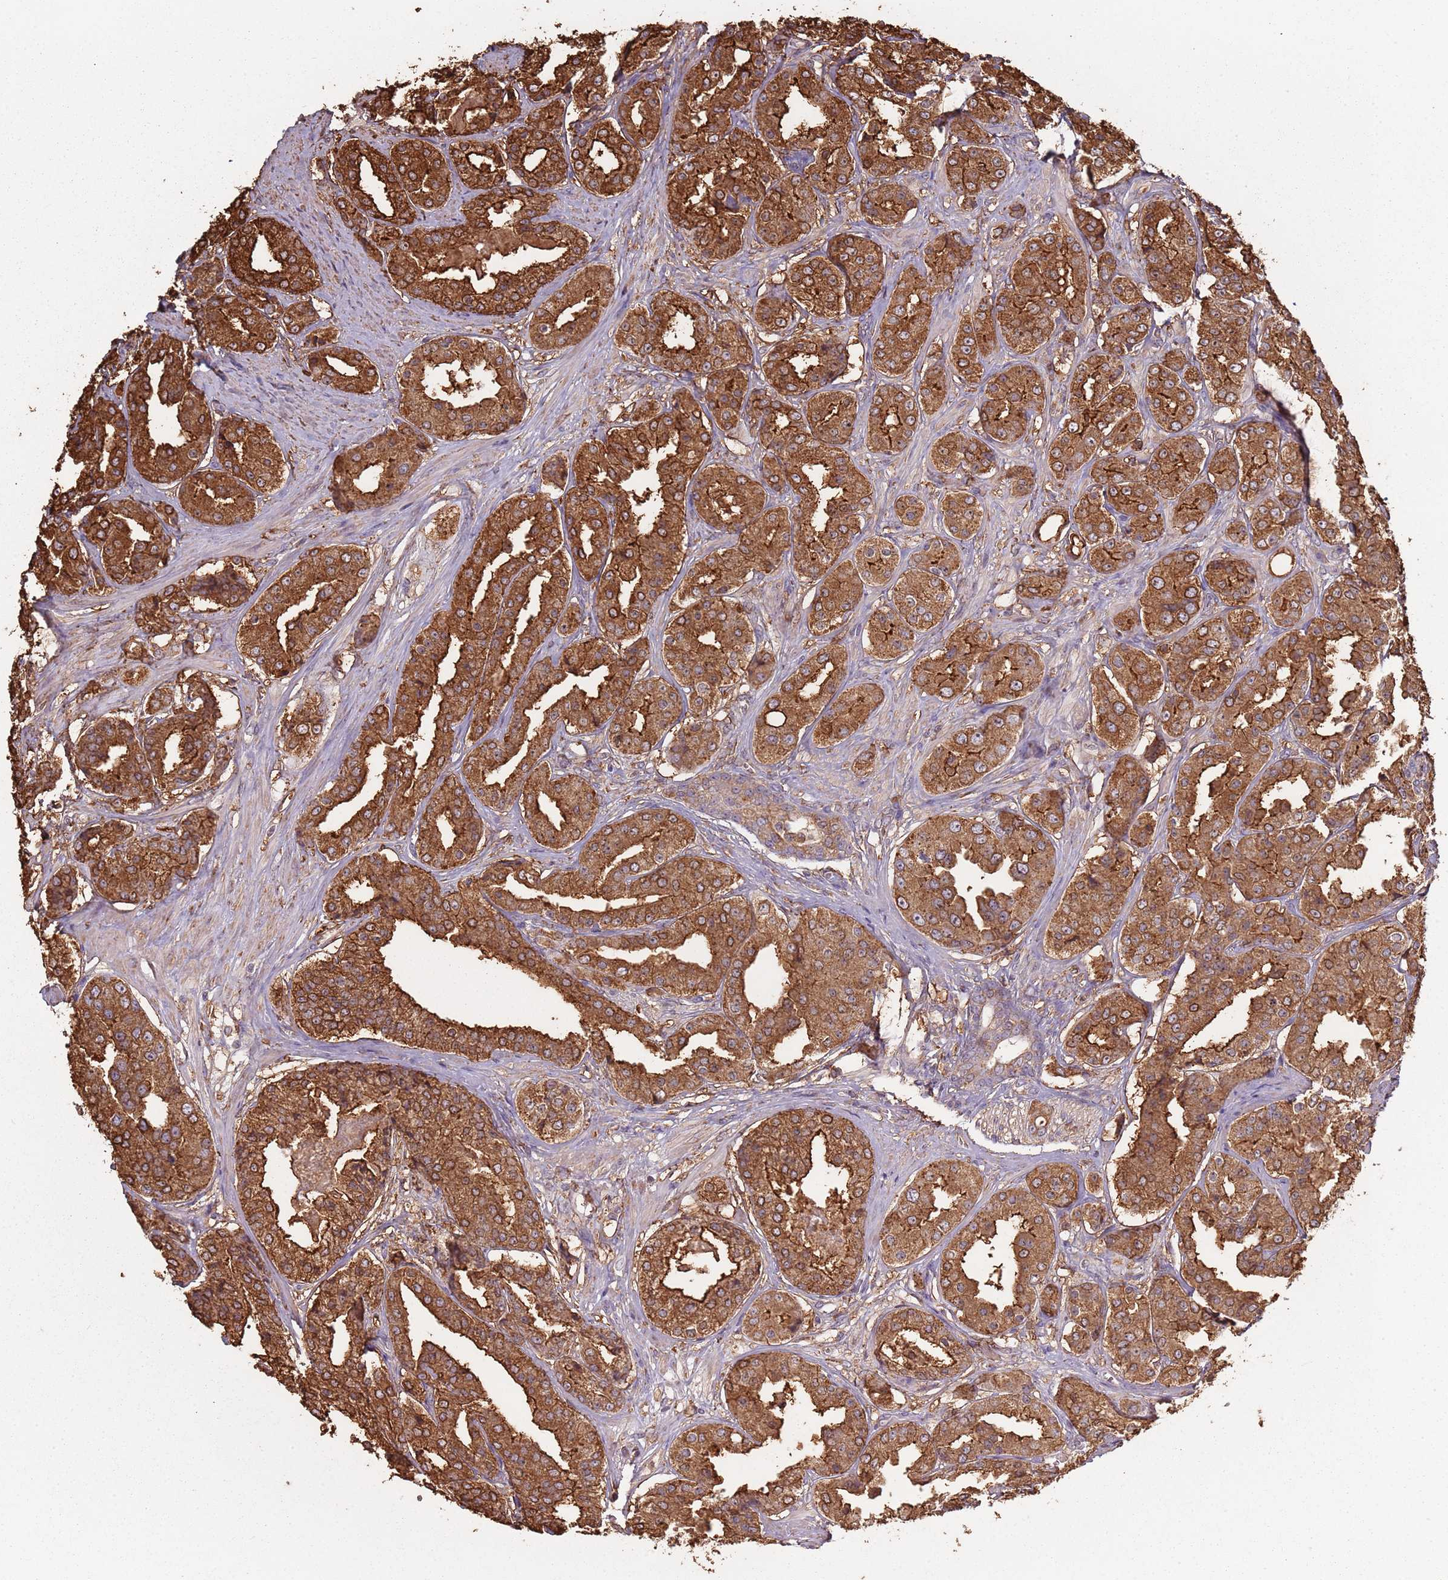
{"staining": {"intensity": "strong", "quantity": ">75%", "location": "cytoplasmic/membranous"}, "tissue": "prostate cancer", "cell_type": "Tumor cells", "image_type": "cancer", "snomed": [{"axis": "morphology", "description": "Adenocarcinoma, High grade"}, {"axis": "topography", "description": "Prostate"}], "caption": "Immunohistochemical staining of human adenocarcinoma (high-grade) (prostate) shows high levels of strong cytoplasmic/membranous protein staining in about >75% of tumor cells.", "gene": "ATOSB", "patient": {"sex": "male", "age": 63}}